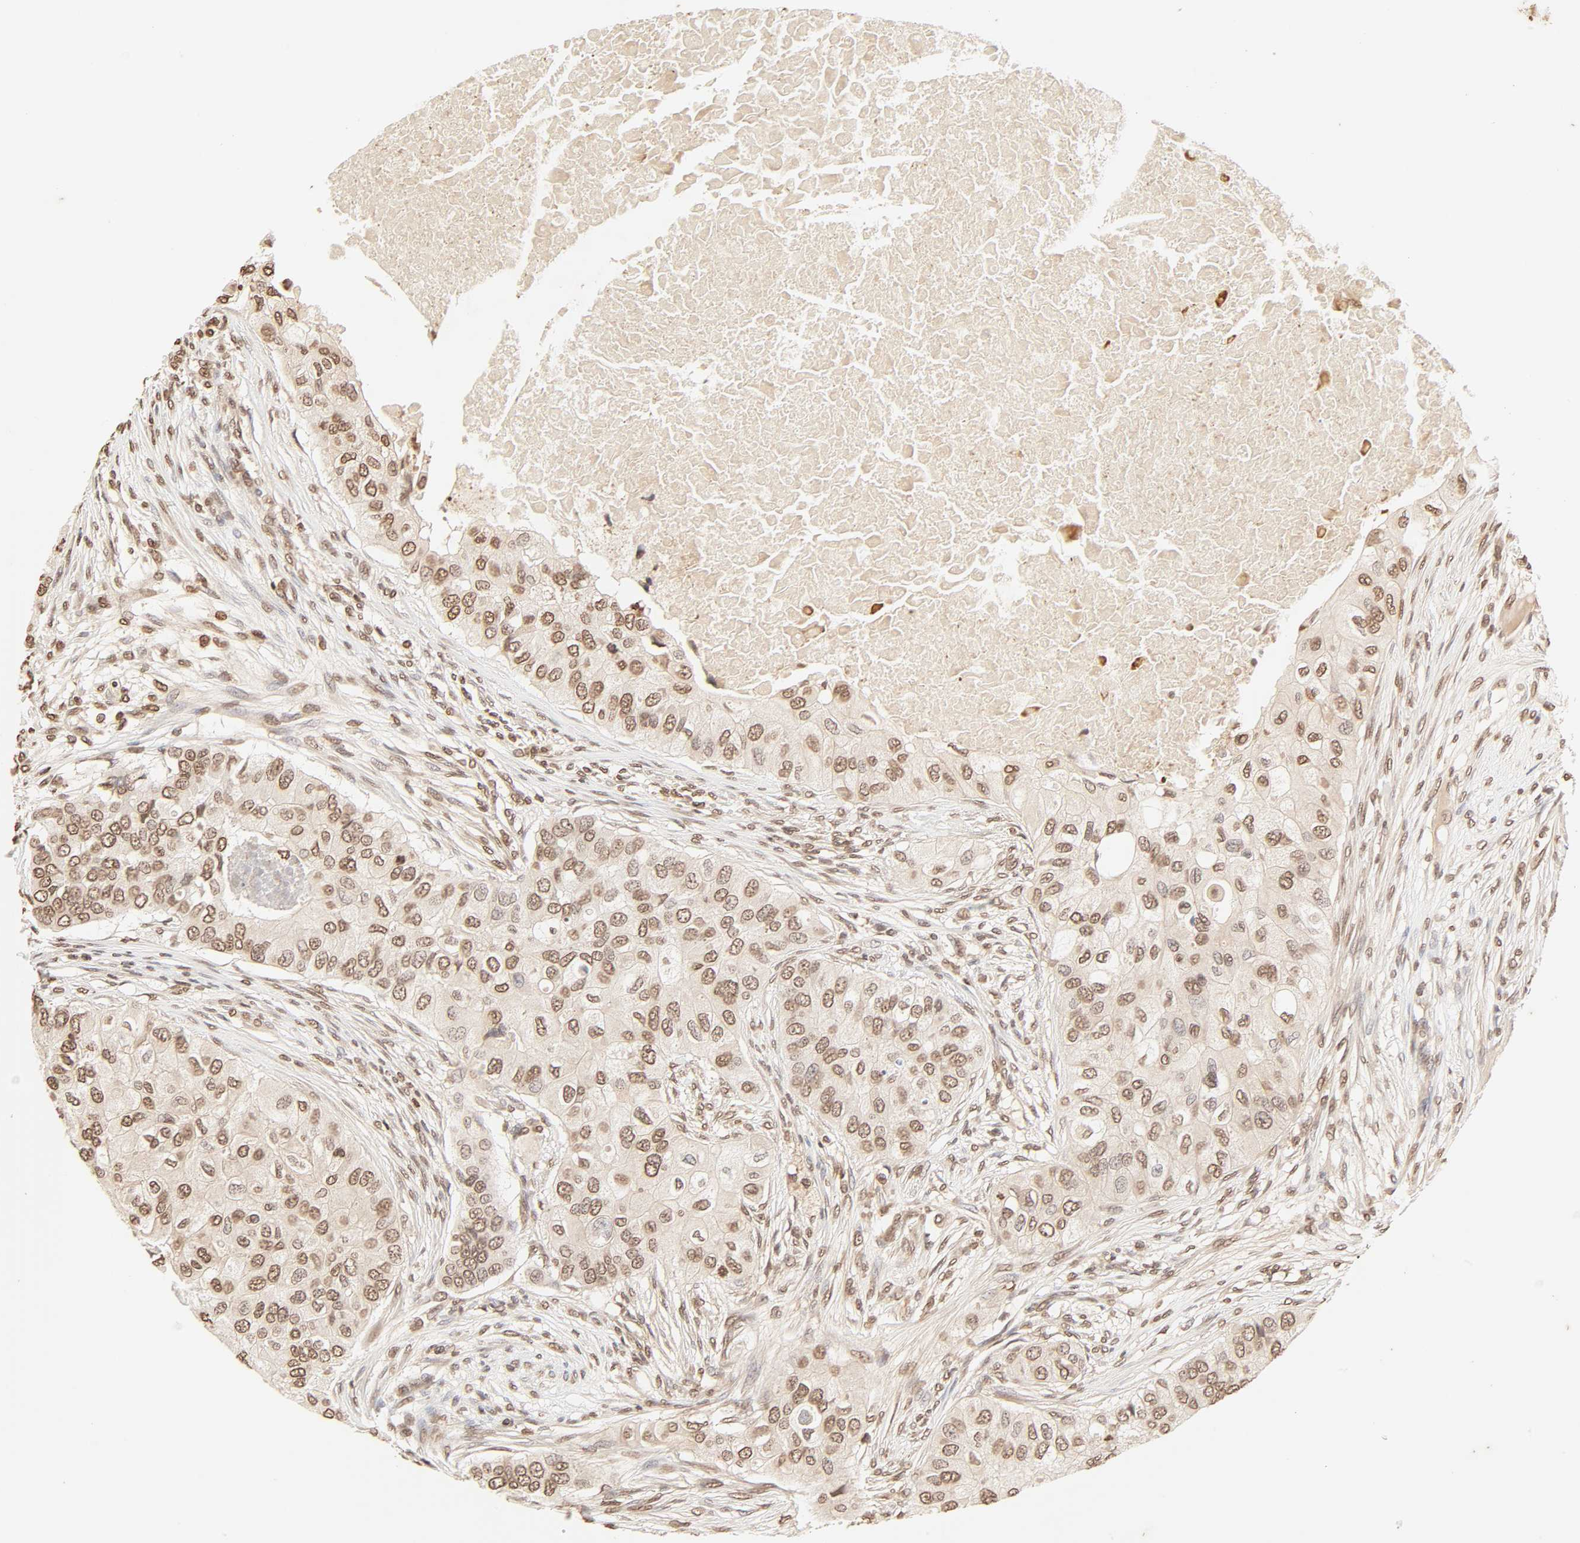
{"staining": {"intensity": "moderate", "quantity": ">75%", "location": "cytoplasmic/membranous,nuclear"}, "tissue": "breast cancer", "cell_type": "Tumor cells", "image_type": "cancer", "snomed": [{"axis": "morphology", "description": "Normal tissue, NOS"}, {"axis": "morphology", "description": "Duct carcinoma"}, {"axis": "topography", "description": "Breast"}], "caption": "Immunohistochemistry (IHC) image of neoplastic tissue: human breast cancer (infiltrating ductal carcinoma) stained using immunohistochemistry (IHC) exhibits medium levels of moderate protein expression localized specifically in the cytoplasmic/membranous and nuclear of tumor cells, appearing as a cytoplasmic/membranous and nuclear brown color.", "gene": "TBL1X", "patient": {"sex": "female", "age": 49}}